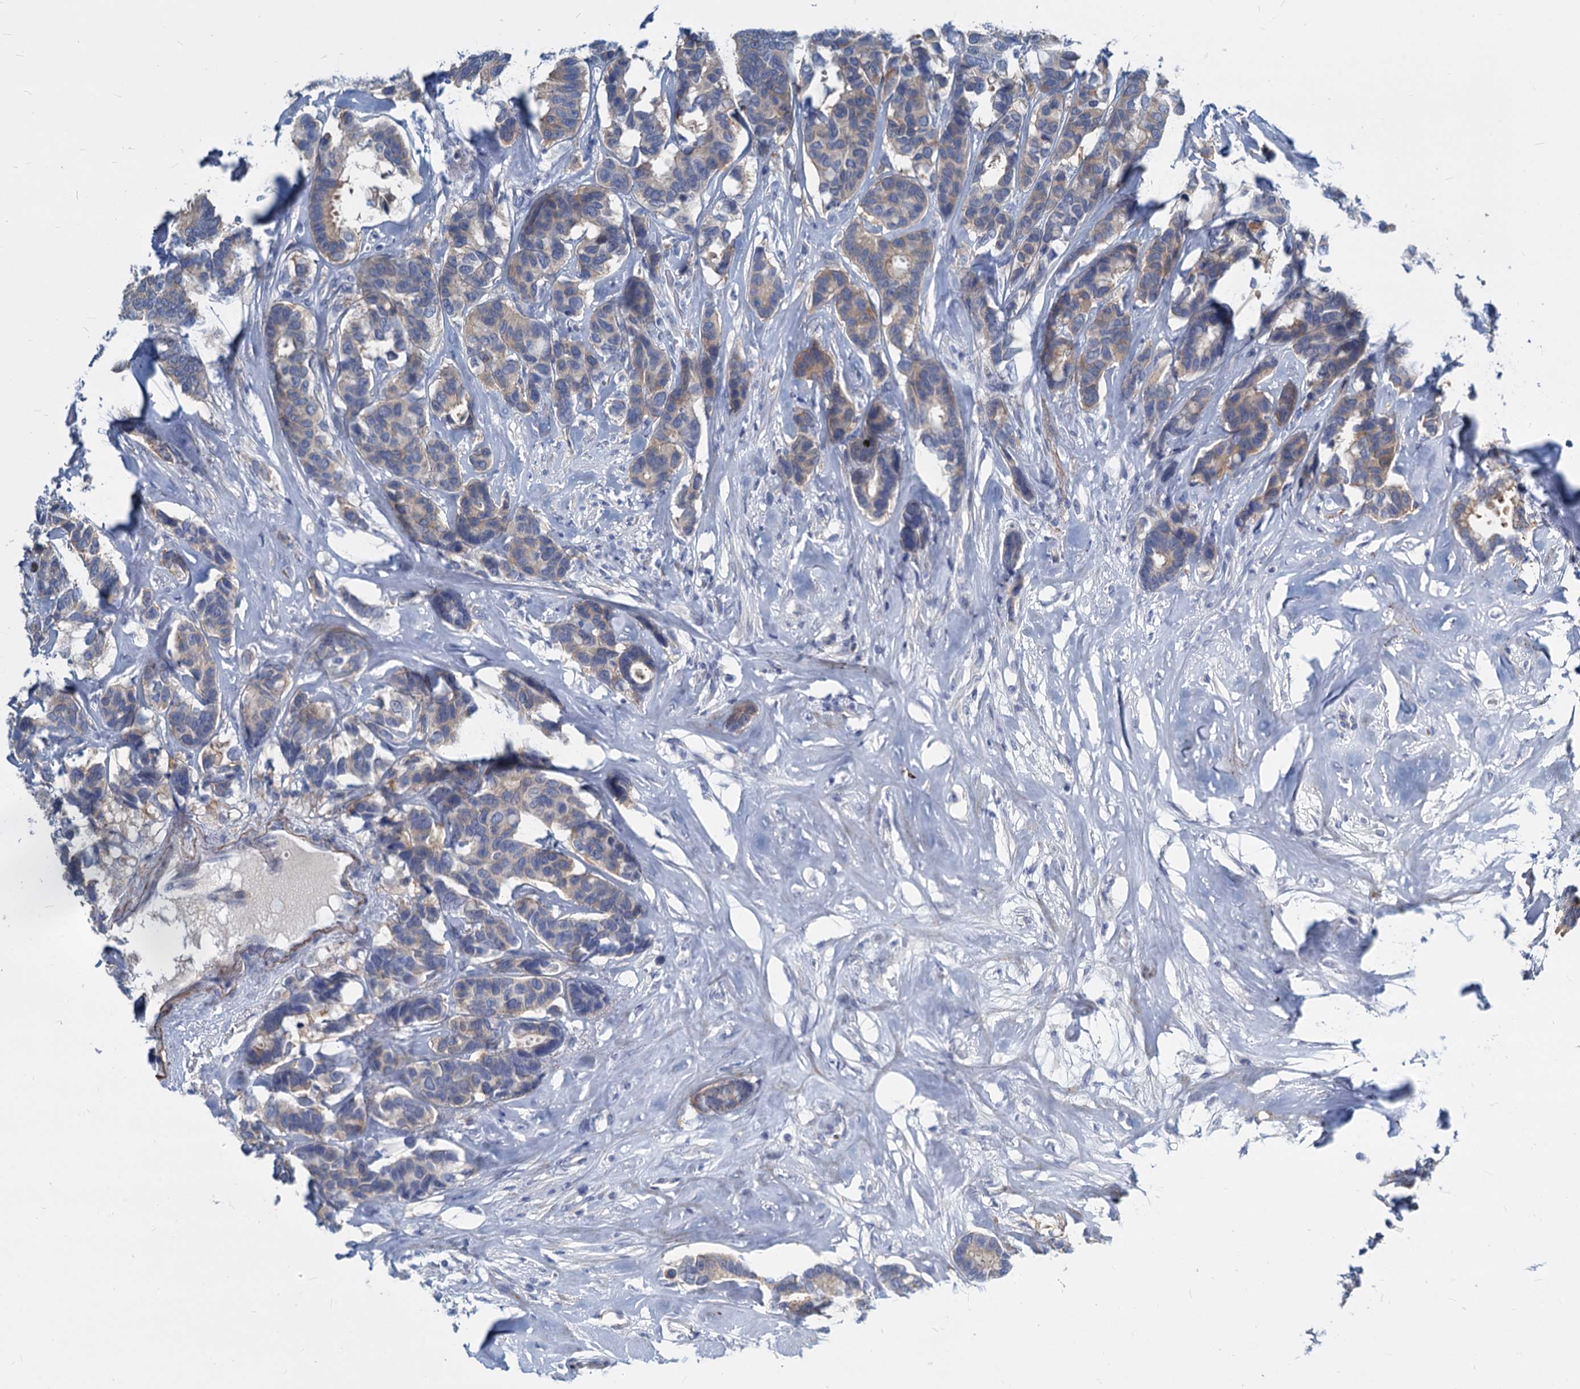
{"staining": {"intensity": "weak", "quantity": "25%-75%", "location": "cytoplasmic/membranous"}, "tissue": "breast cancer", "cell_type": "Tumor cells", "image_type": "cancer", "snomed": [{"axis": "morphology", "description": "Duct carcinoma"}, {"axis": "topography", "description": "Breast"}], "caption": "Immunohistochemical staining of breast cancer exhibits low levels of weak cytoplasmic/membranous protein staining in about 25%-75% of tumor cells.", "gene": "GSTM3", "patient": {"sex": "female", "age": 87}}